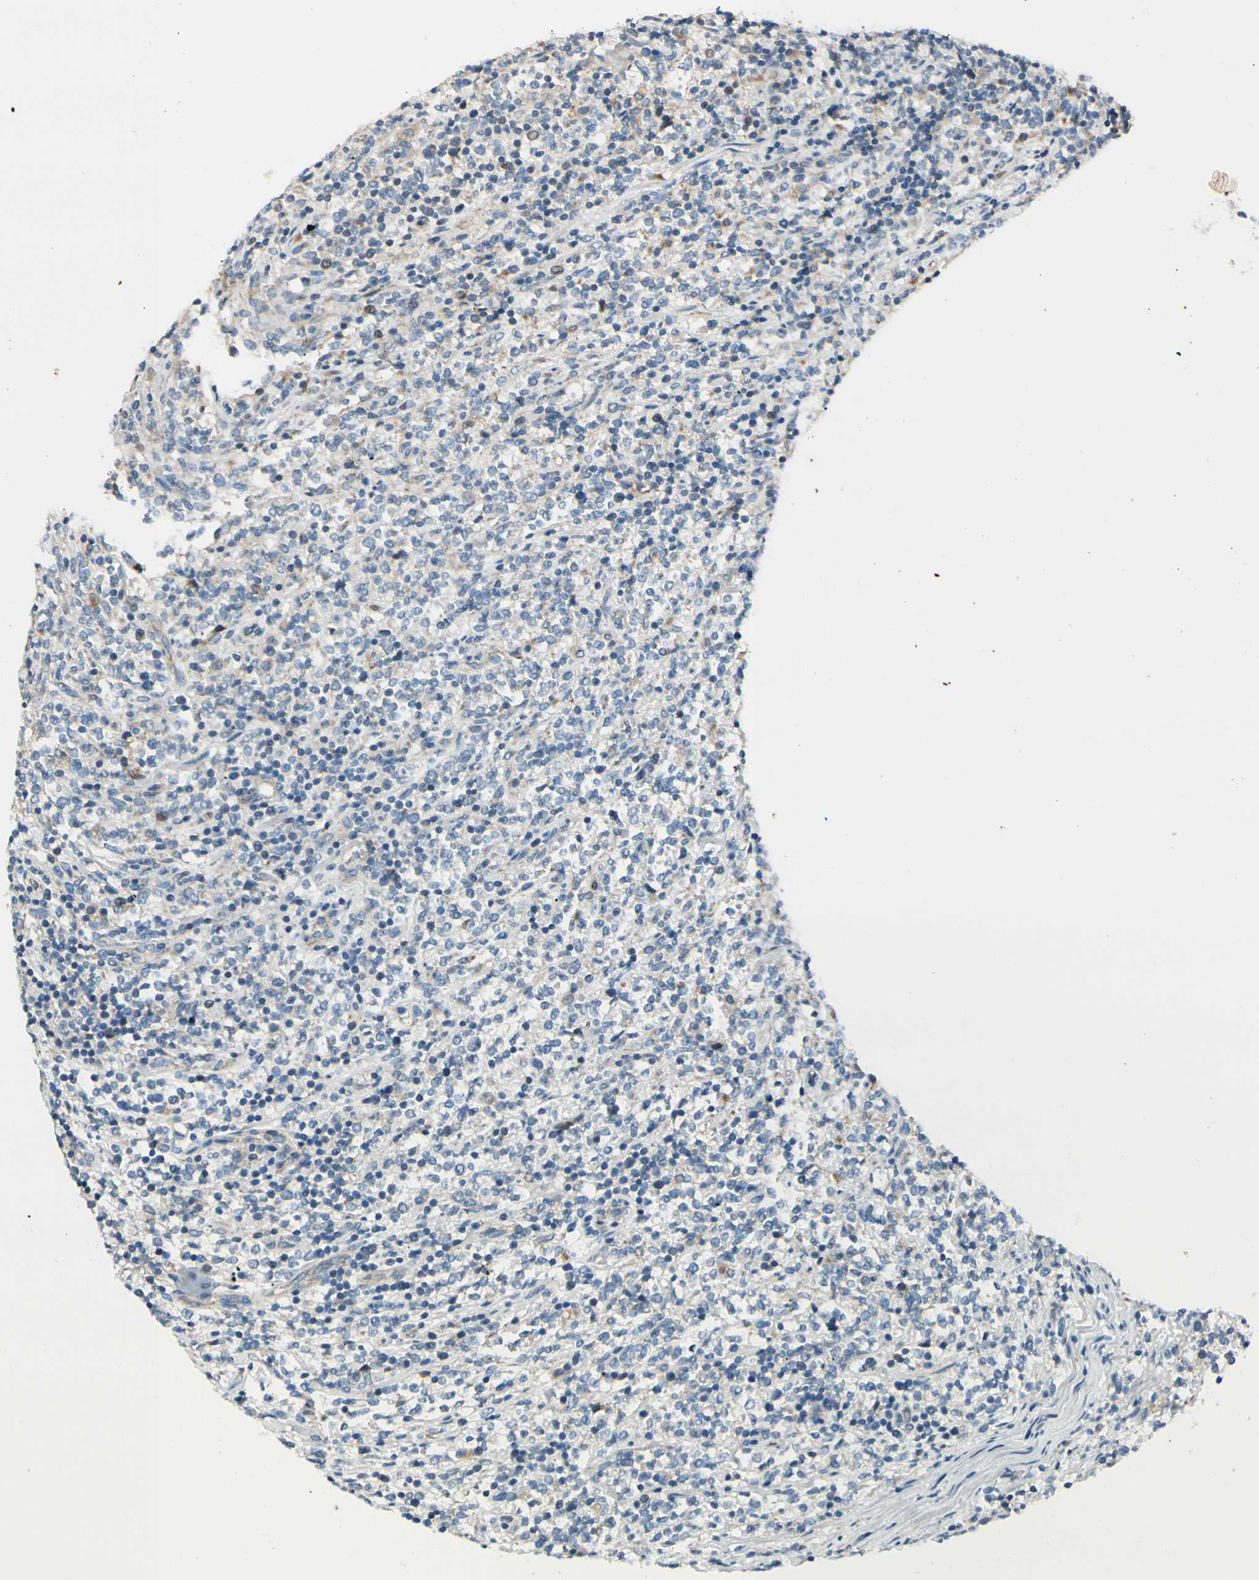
{"staining": {"intensity": "negative", "quantity": "none", "location": "none"}, "tissue": "lymphoma", "cell_type": "Tumor cells", "image_type": "cancer", "snomed": [{"axis": "morphology", "description": "Malignant lymphoma, non-Hodgkin's type, High grade"}, {"axis": "topography", "description": "Soft tissue"}], "caption": "The micrograph demonstrates no significant expression in tumor cells of lymphoma. Nuclei are stained in blue.", "gene": "EPHA3", "patient": {"sex": "male", "age": 18}}